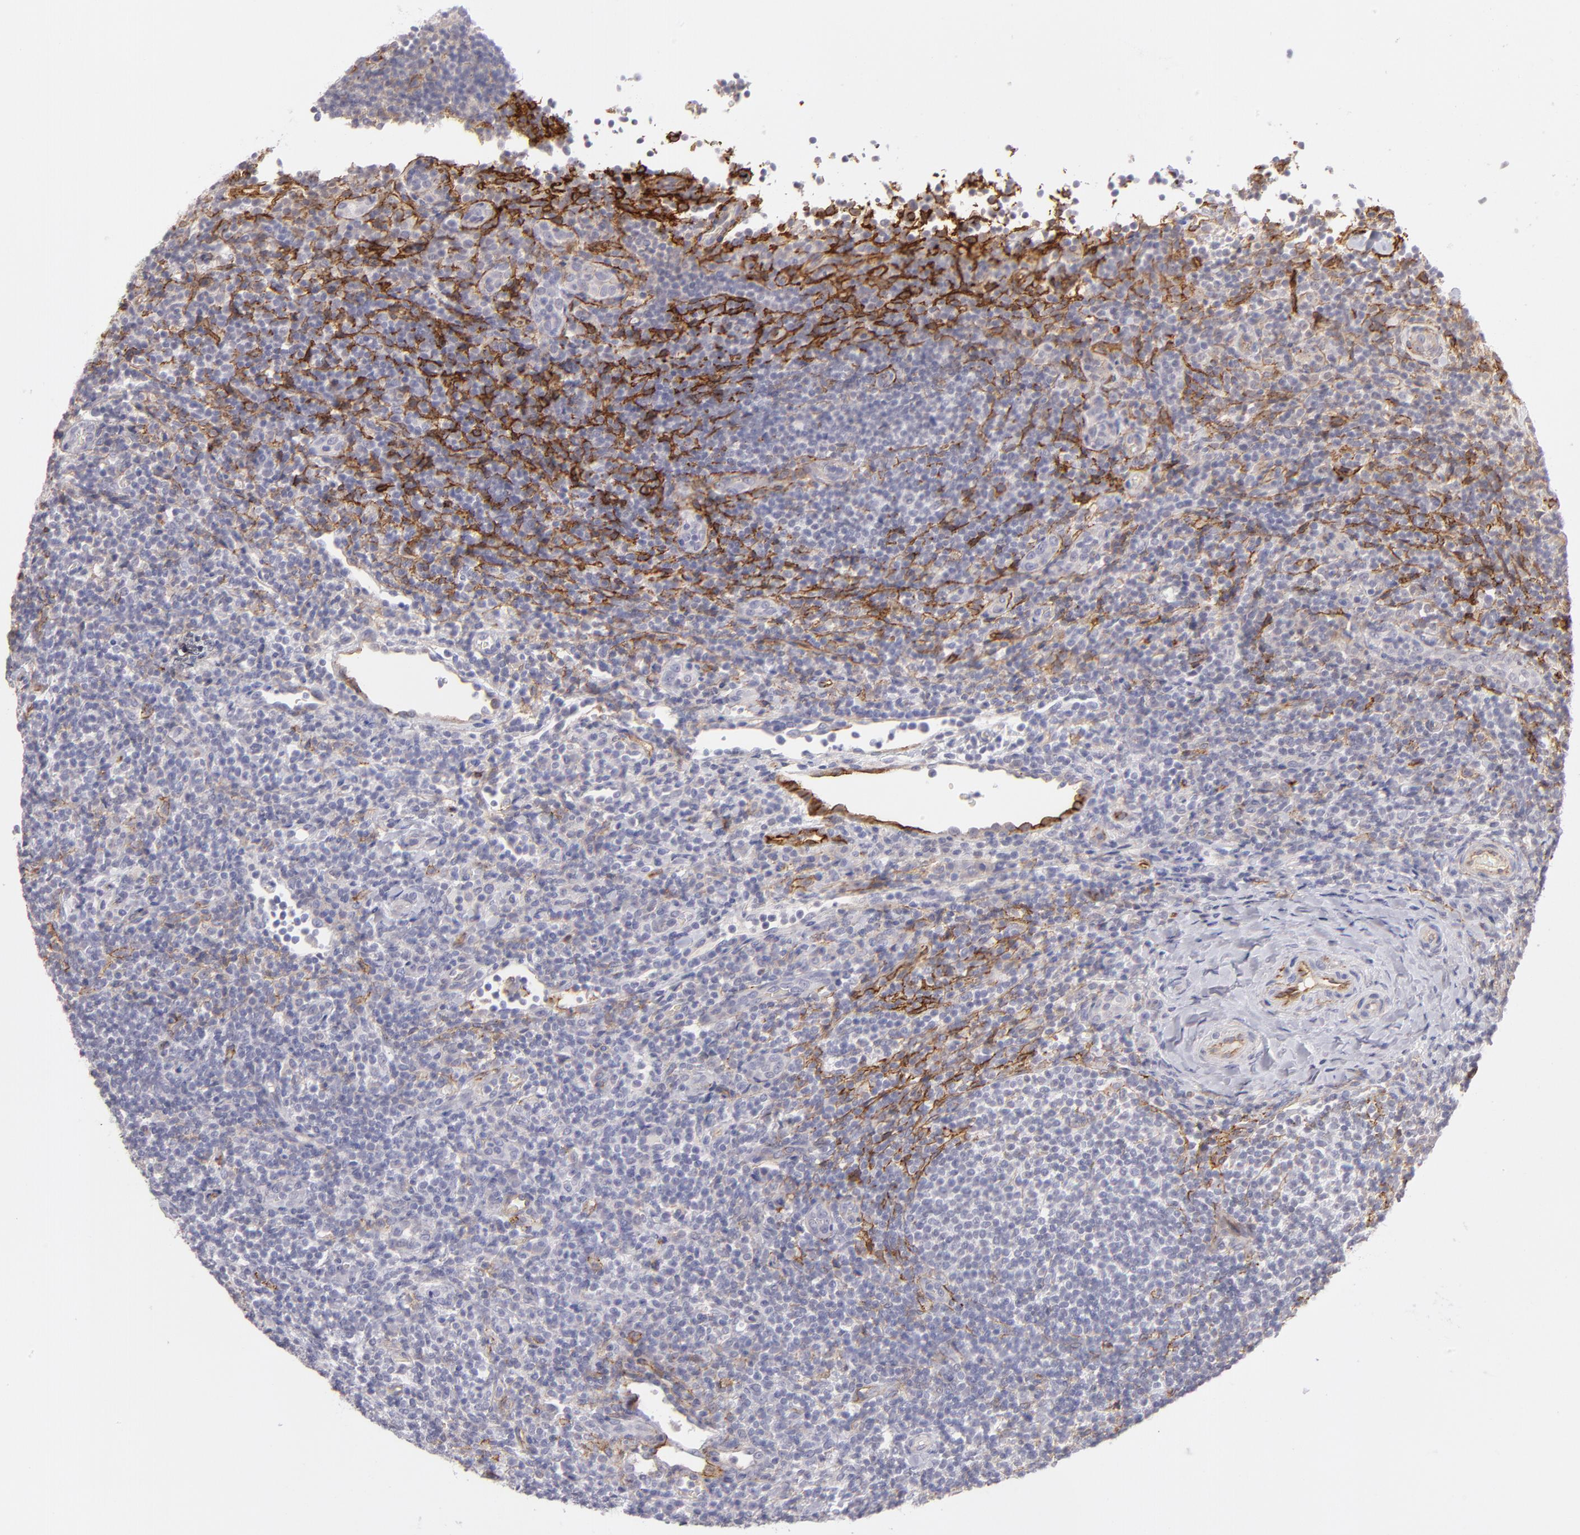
{"staining": {"intensity": "negative", "quantity": "none", "location": "none"}, "tissue": "lymphoma", "cell_type": "Tumor cells", "image_type": "cancer", "snomed": [{"axis": "morphology", "description": "Malignant lymphoma, non-Hodgkin's type, Low grade"}, {"axis": "topography", "description": "Lymph node"}], "caption": "High magnification brightfield microscopy of low-grade malignant lymphoma, non-Hodgkin's type stained with DAB (brown) and counterstained with hematoxylin (blue): tumor cells show no significant positivity. (DAB (3,3'-diaminobenzidine) immunohistochemistry (IHC) with hematoxylin counter stain).", "gene": "THBD", "patient": {"sex": "female", "age": 76}}